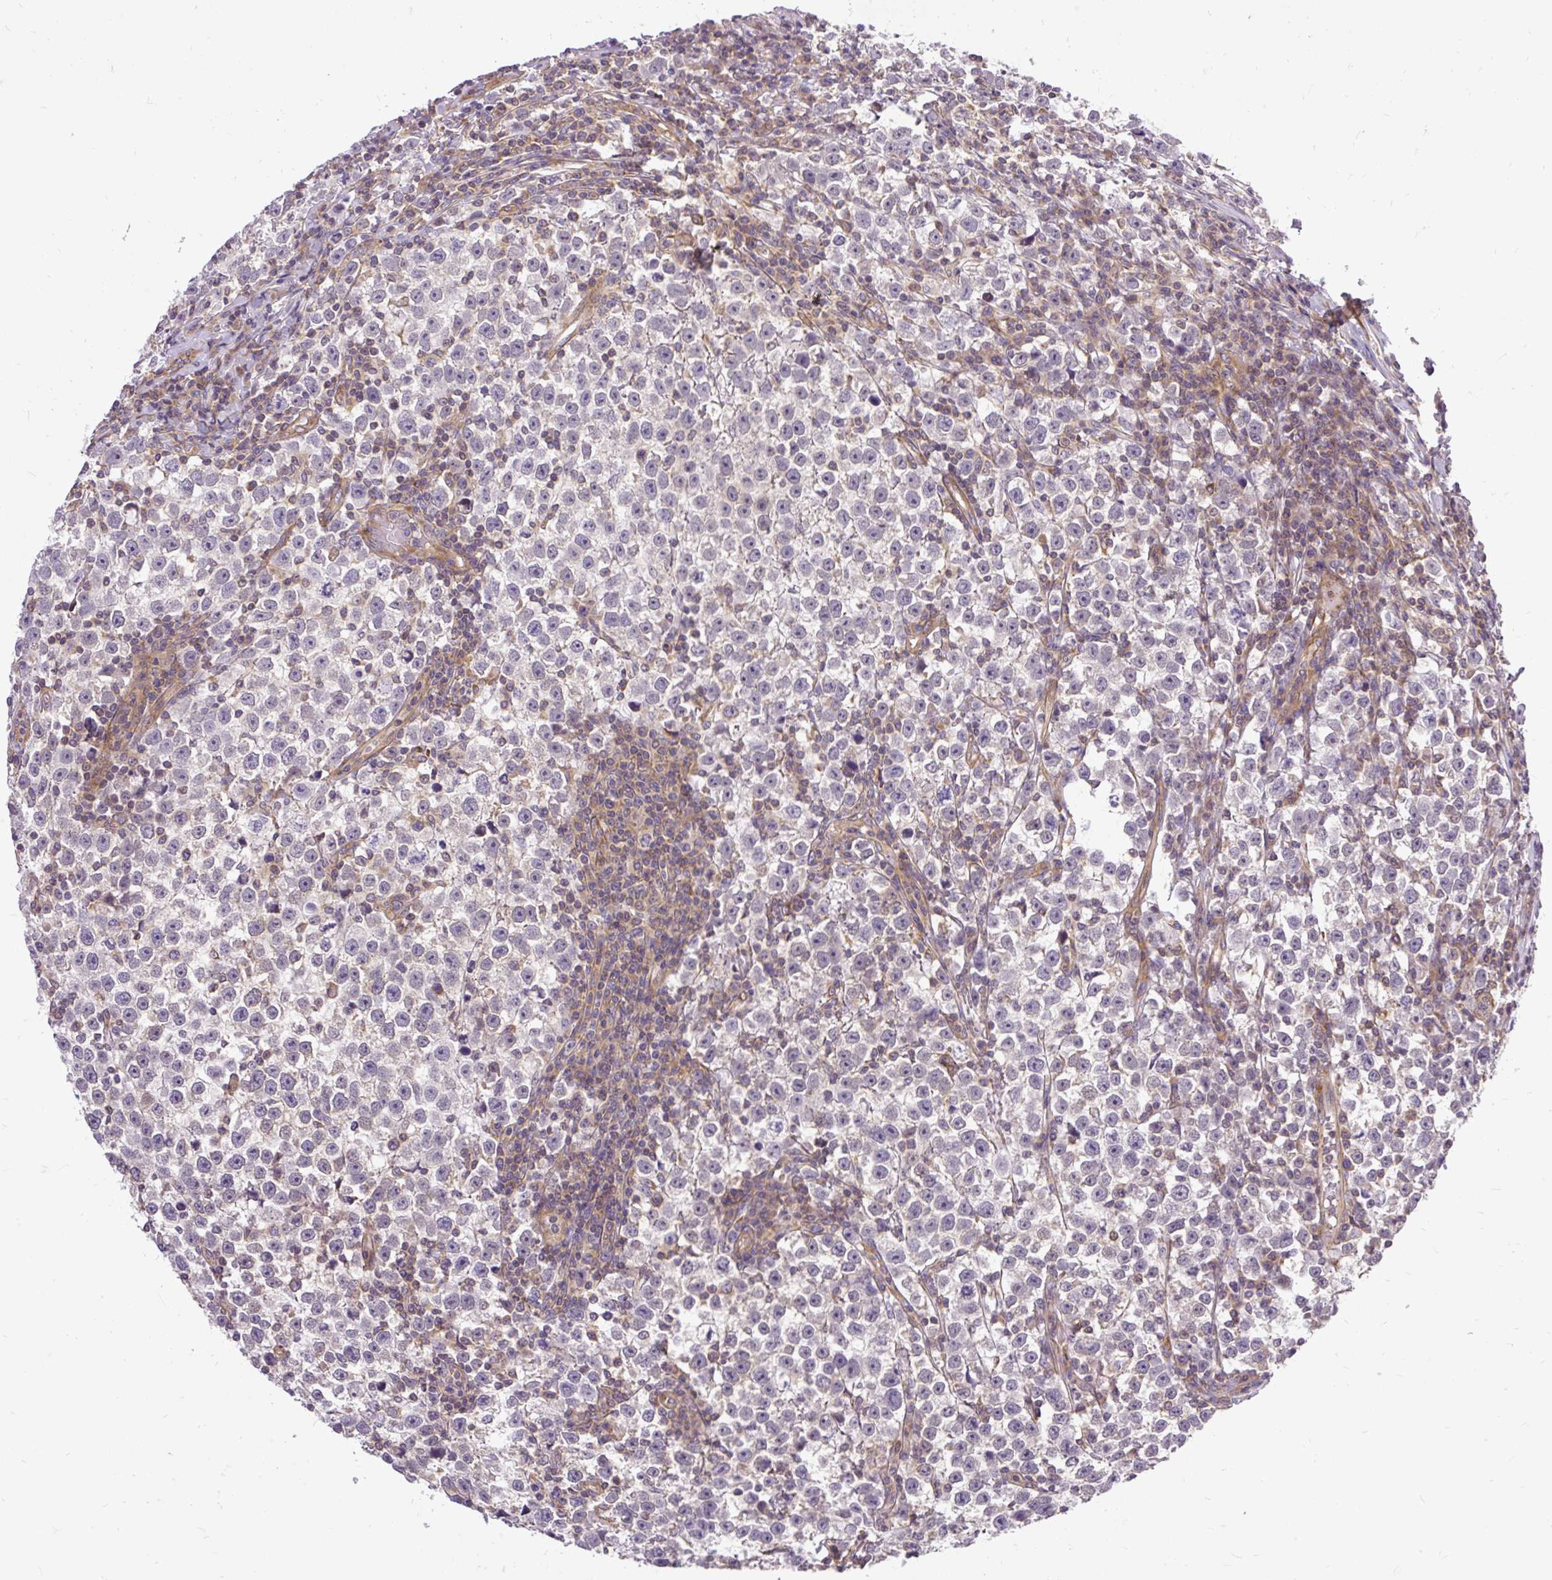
{"staining": {"intensity": "negative", "quantity": "none", "location": "none"}, "tissue": "testis cancer", "cell_type": "Tumor cells", "image_type": "cancer", "snomed": [{"axis": "morphology", "description": "Normal tissue, NOS"}, {"axis": "morphology", "description": "Seminoma, NOS"}, {"axis": "topography", "description": "Testis"}], "caption": "Immunohistochemistry (IHC) of testis seminoma shows no expression in tumor cells.", "gene": "TRIM17", "patient": {"sex": "male", "age": 43}}